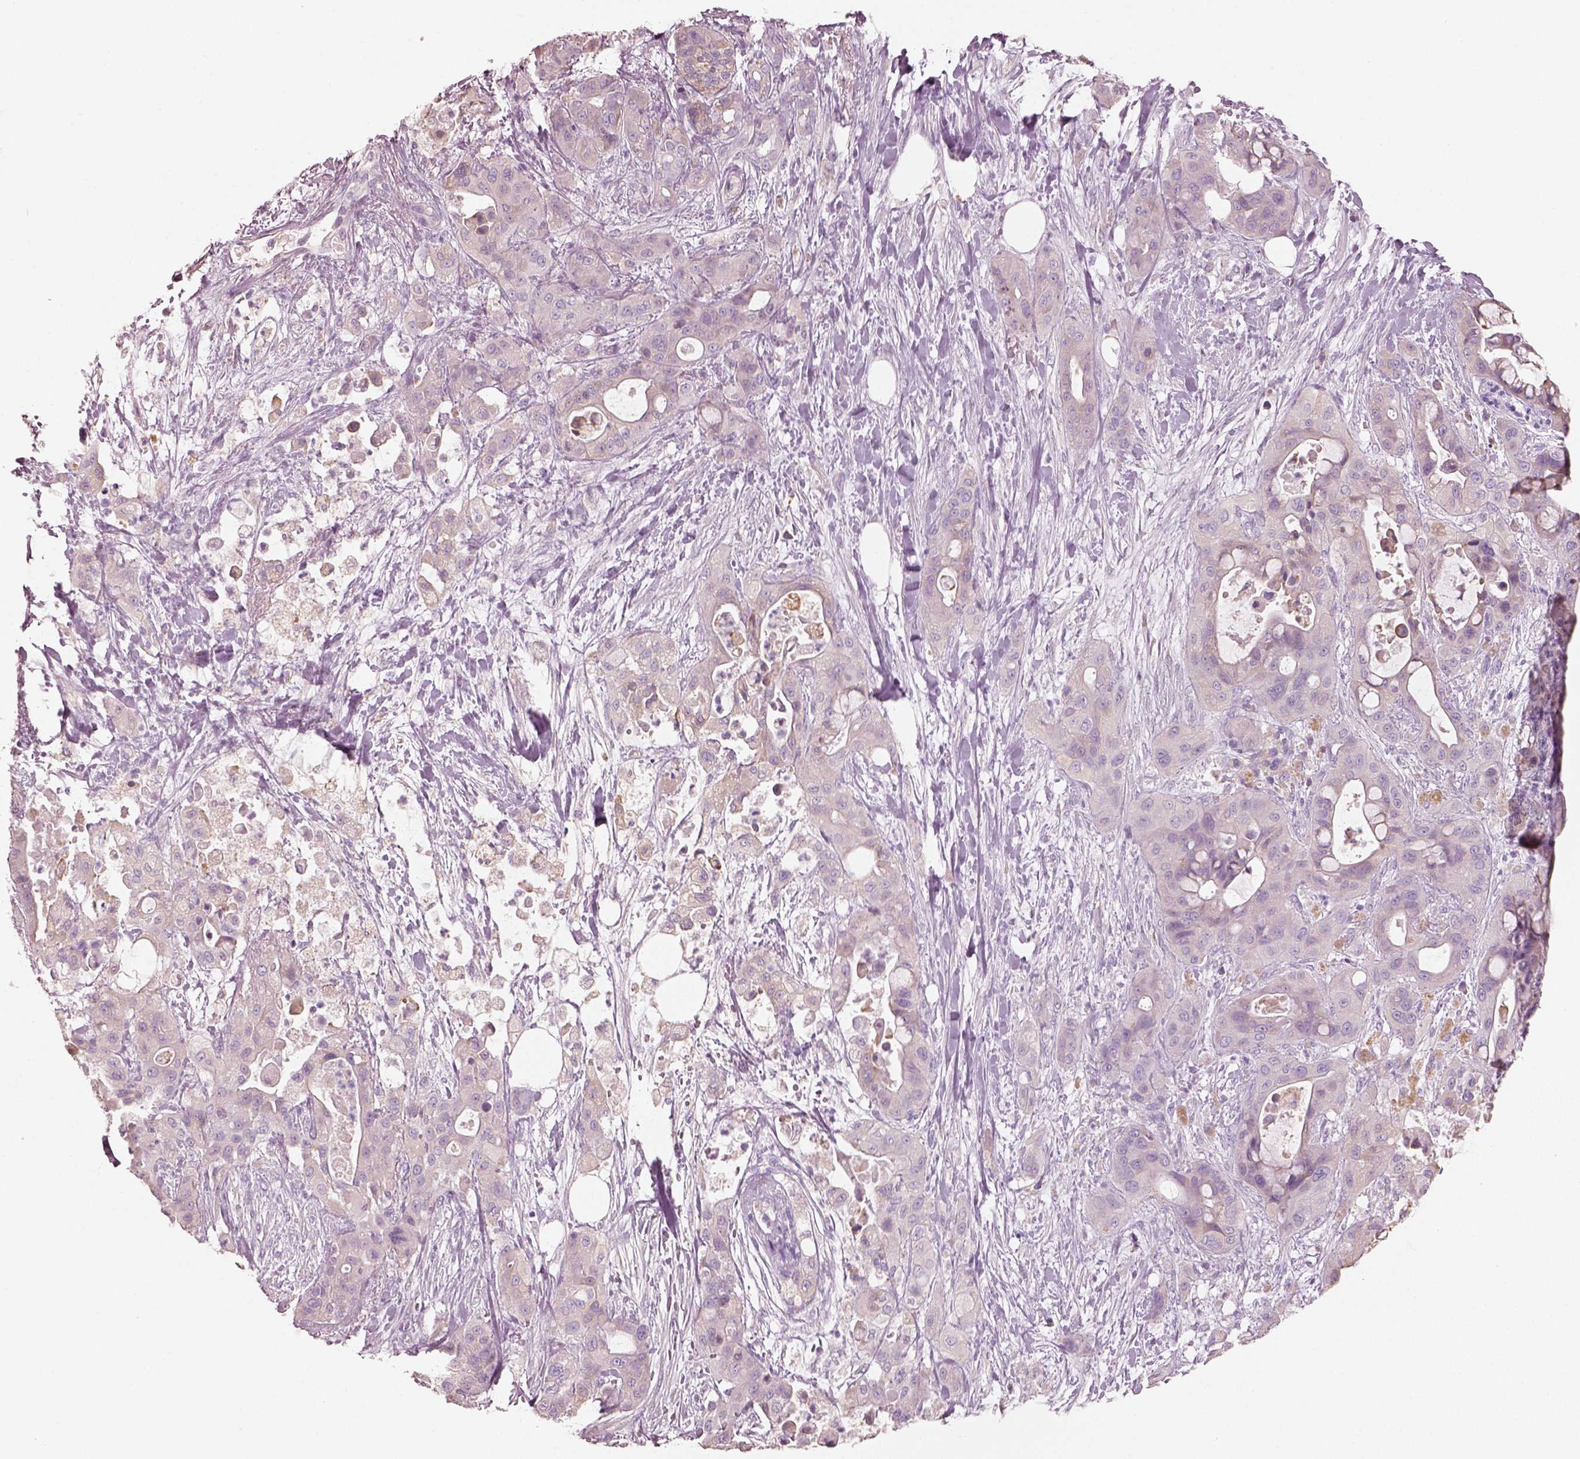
{"staining": {"intensity": "negative", "quantity": "none", "location": "none"}, "tissue": "pancreatic cancer", "cell_type": "Tumor cells", "image_type": "cancer", "snomed": [{"axis": "morphology", "description": "Adenocarcinoma, NOS"}, {"axis": "topography", "description": "Pancreas"}], "caption": "This is an immunohistochemistry (IHC) micrograph of human pancreatic cancer. There is no expression in tumor cells.", "gene": "PNOC", "patient": {"sex": "male", "age": 71}}